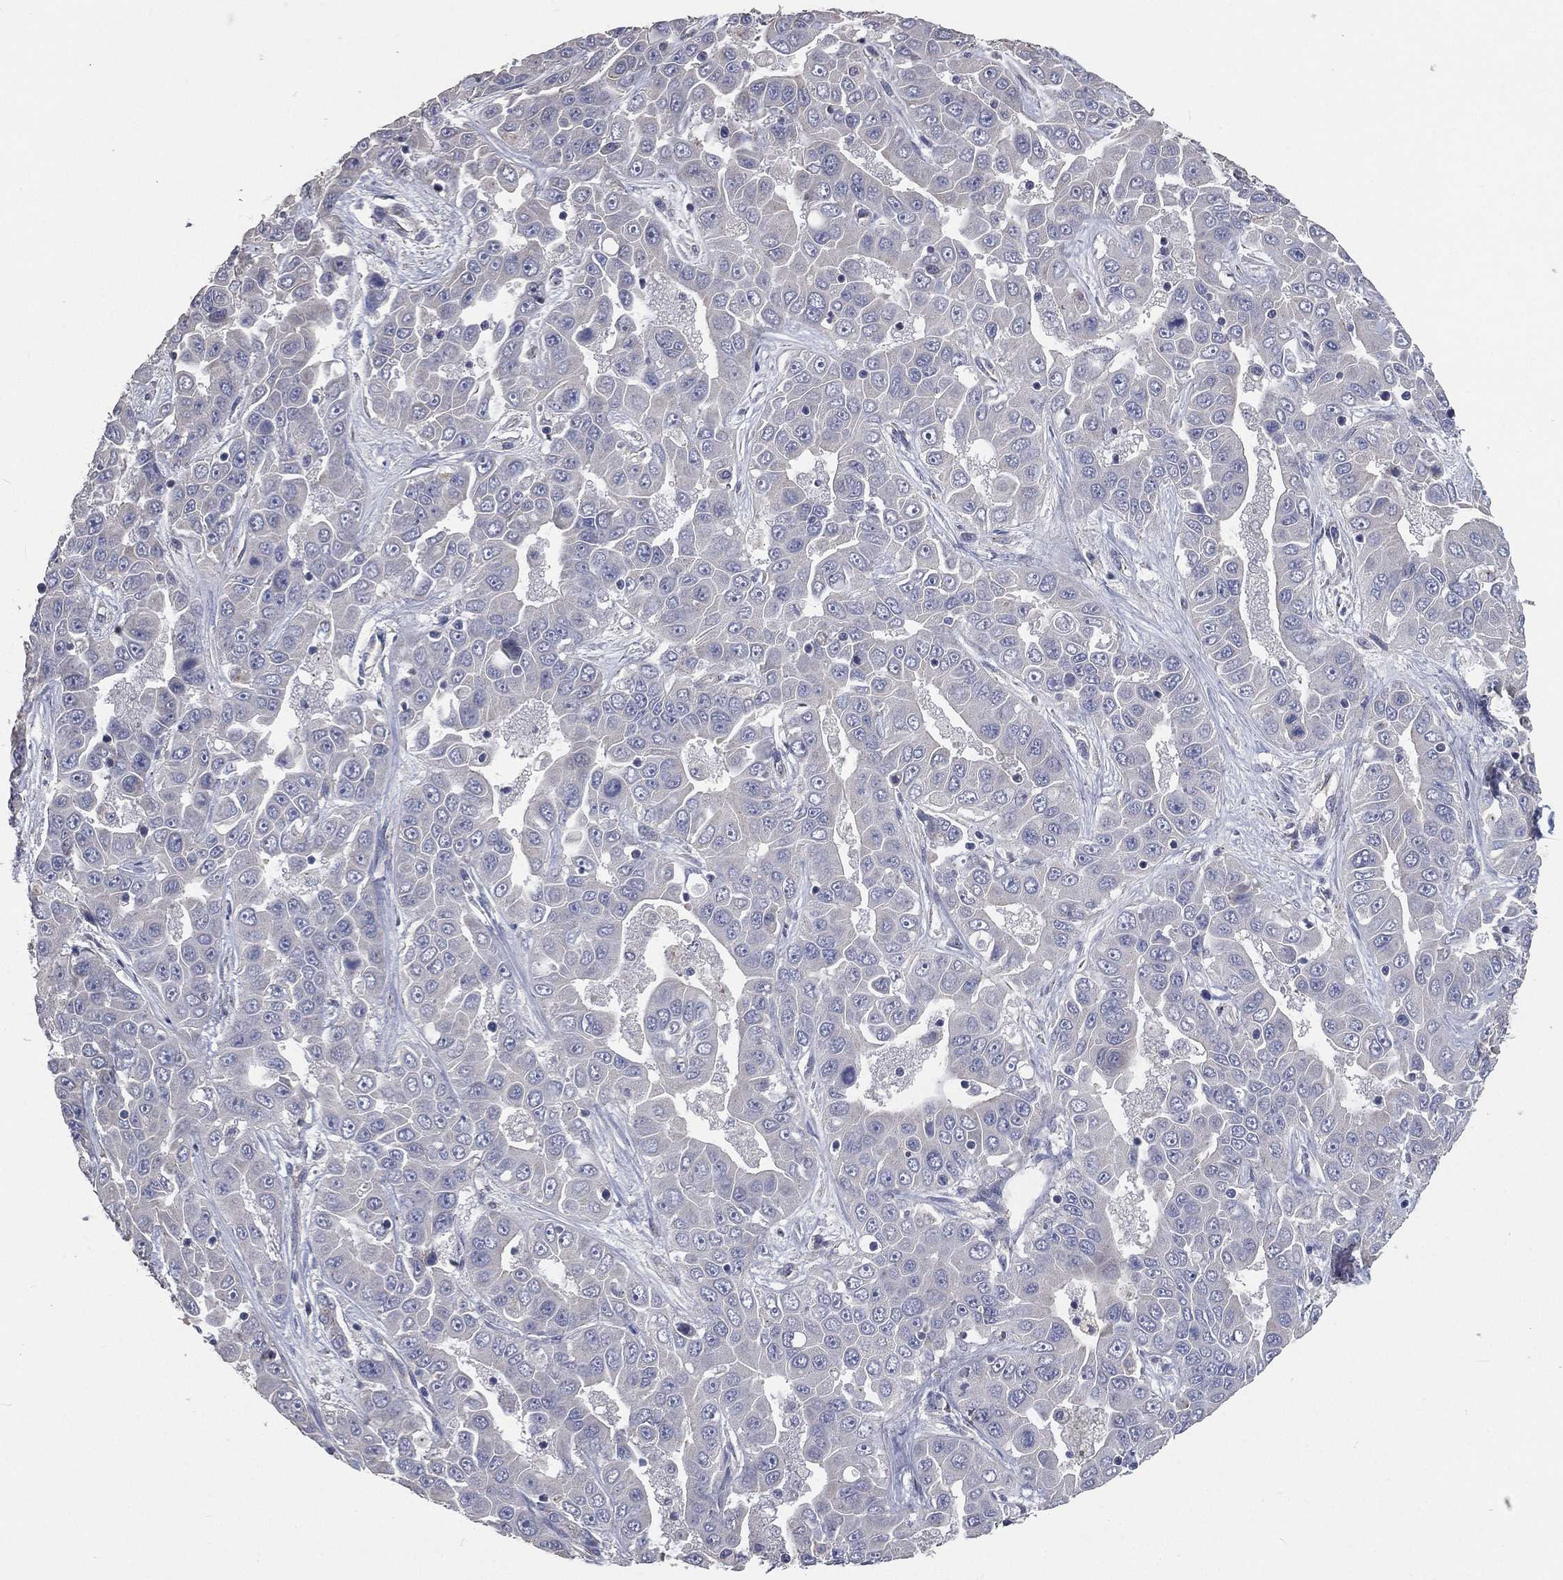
{"staining": {"intensity": "negative", "quantity": "none", "location": "none"}, "tissue": "liver cancer", "cell_type": "Tumor cells", "image_type": "cancer", "snomed": [{"axis": "morphology", "description": "Cholangiocarcinoma"}, {"axis": "topography", "description": "Liver"}], "caption": "This is an immunohistochemistry histopathology image of human liver cholangiocarcinoma. There is no expression in tumor cells.", "gene": "CROCC", "patient": {"sex": "female", "age": 52}}